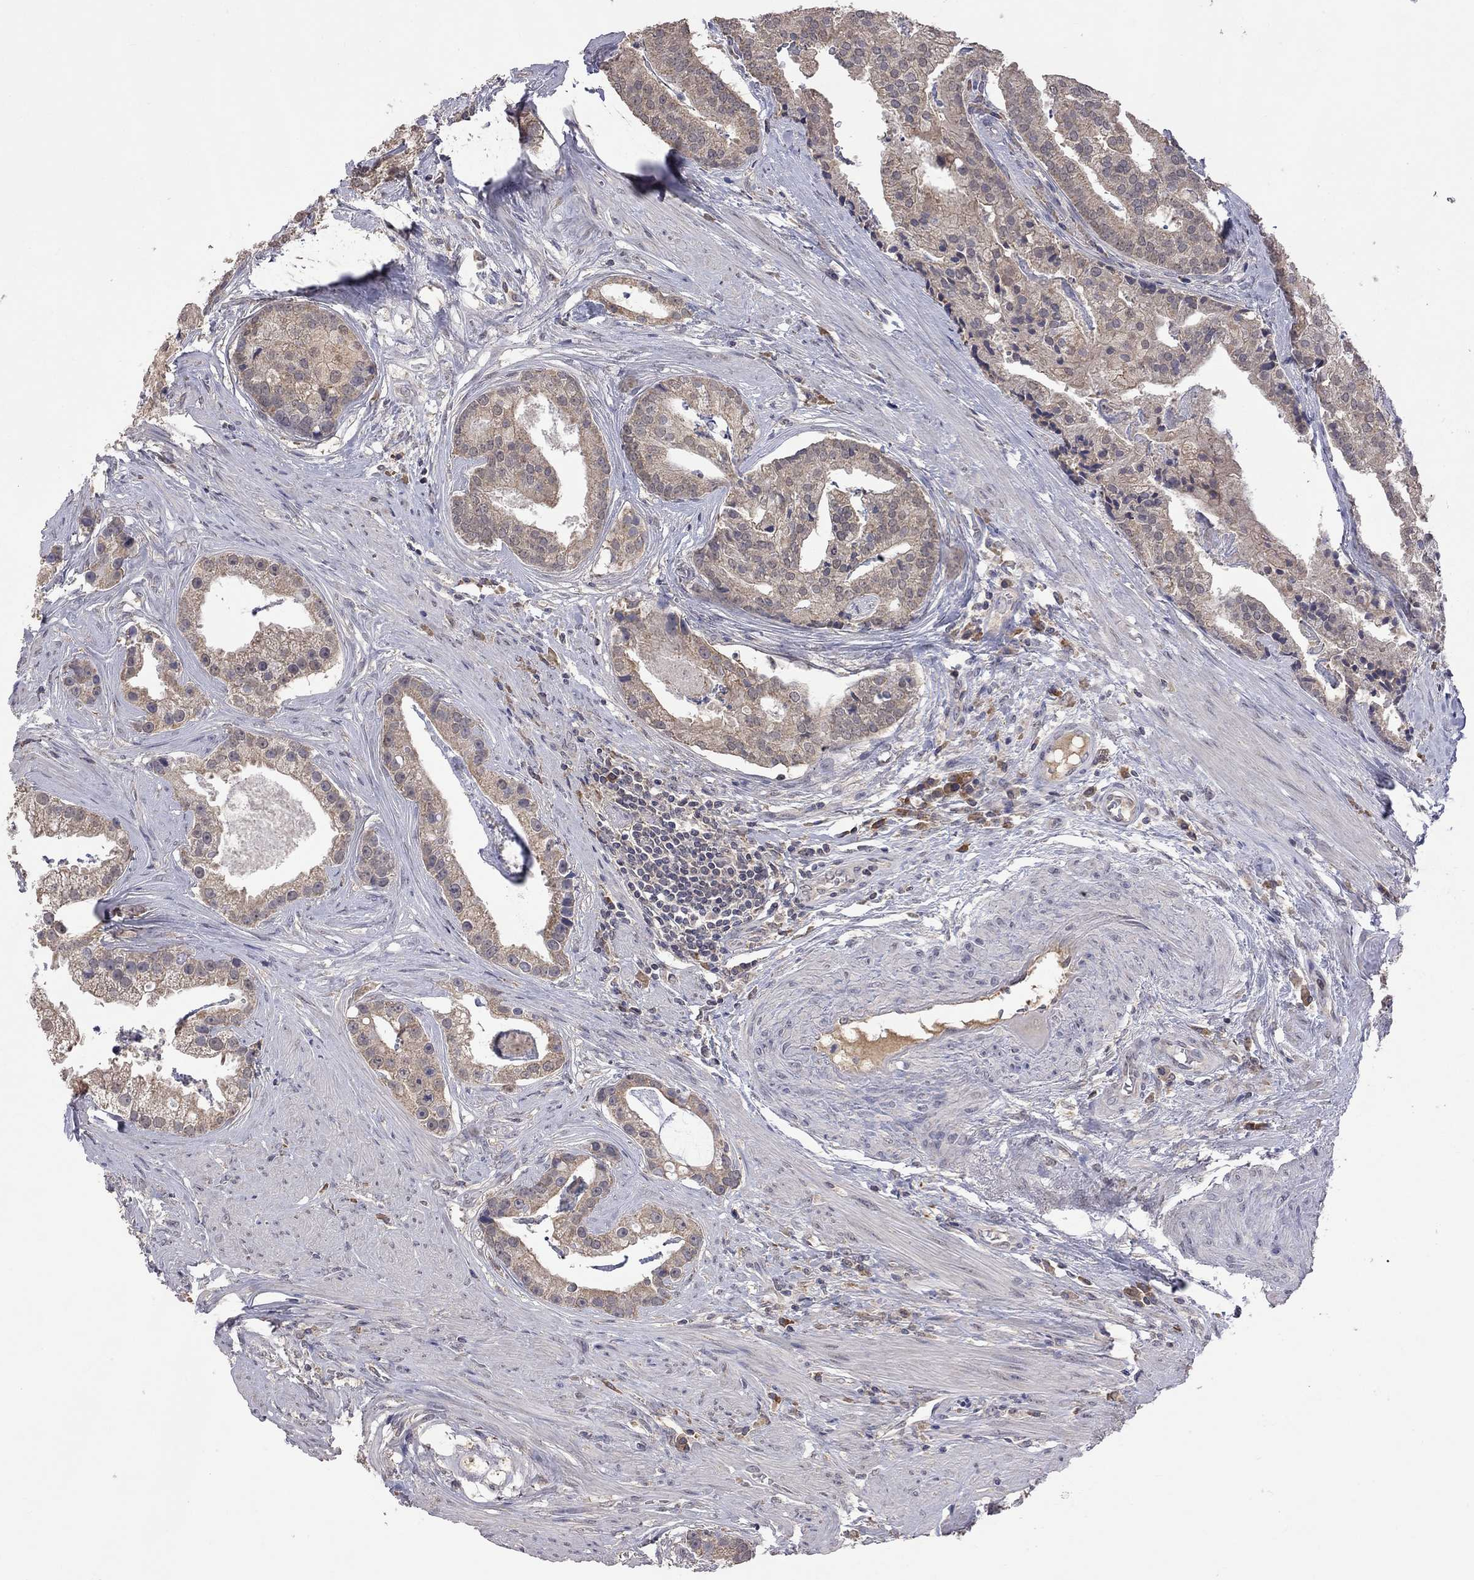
{"staining": {"intensity": "weak", "quantity": ">75%", "location": "cytoplasmic/membranous"}, "tissue": "prostate cancer", "cell_type": "Tumor cells", "image_type": "cancer", "snomed": [{"axis": "morphology", "description": "Adenocarcinoma, NOS"}, {"axis": "topography", "description": "Prostate and seminal vesicle, NOS"}, {"axis": "topography", "description": "Prostate"}], "caption": "Prostate cancer stained for a protein (brown) exhibits weak cytoplasmic/membranous positive positivity in about >75% of tumor cells.", "gene": "HTR6", "patient": {"sex": "male", "age": 44}}